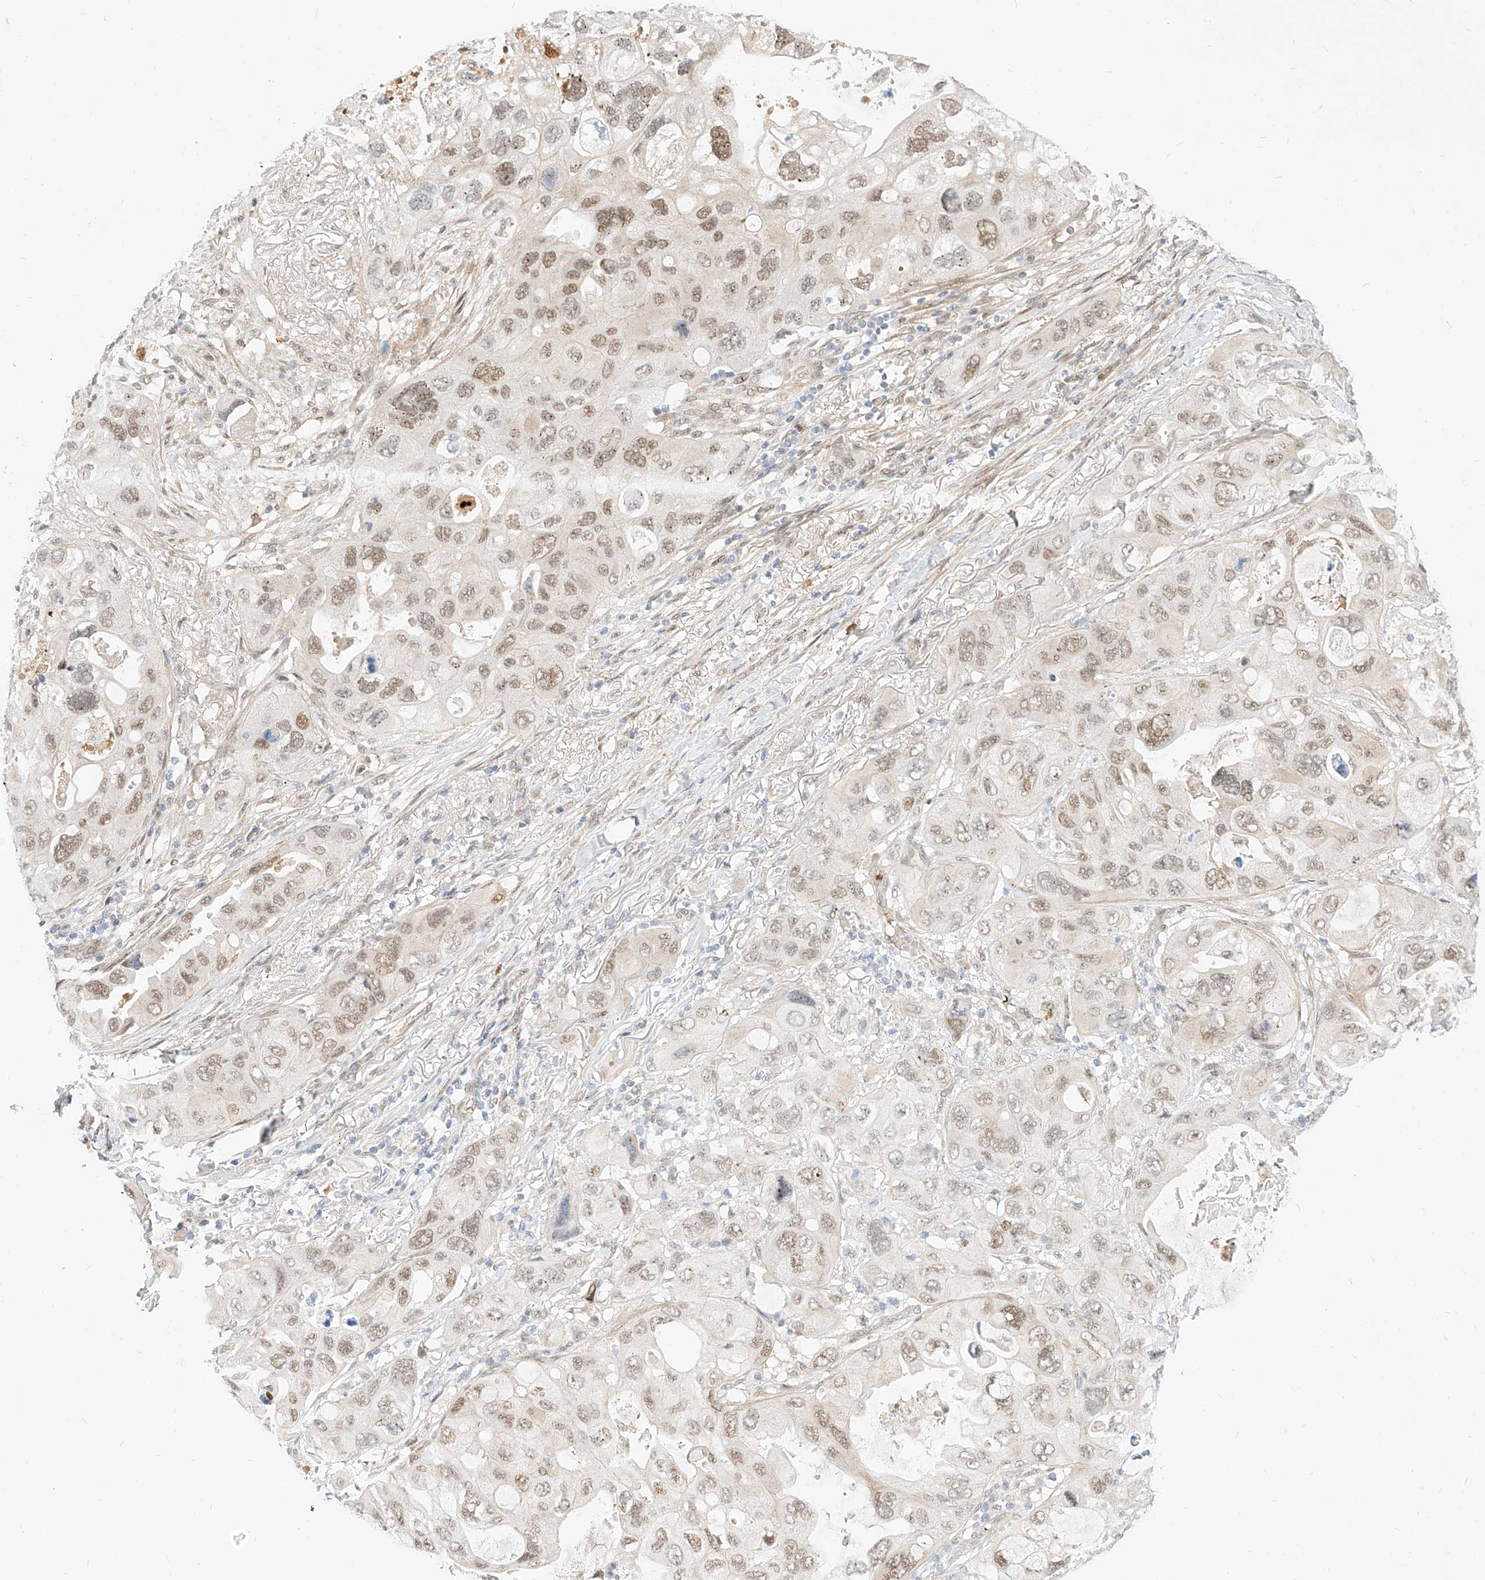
{"staining": {"intensity": "weak", "quantity": ">75%", "location": "nuclear"}, "tissue": "lung cancer", "cell_type": "Tumor cells", "image_type": "cancer", "snomed": [{"axis": "morphology", "description": "Squamous cell carcinoma, NOS"}, {"axis": "topography", "description": "Lung"}], "caption": "Lung cancer stained for a protein (brown) demonstrates weak nuclear positive expression in about >75% of tumor cells.", "gene": "CBX8", "patient": {"sex": "female", "age": 73}}